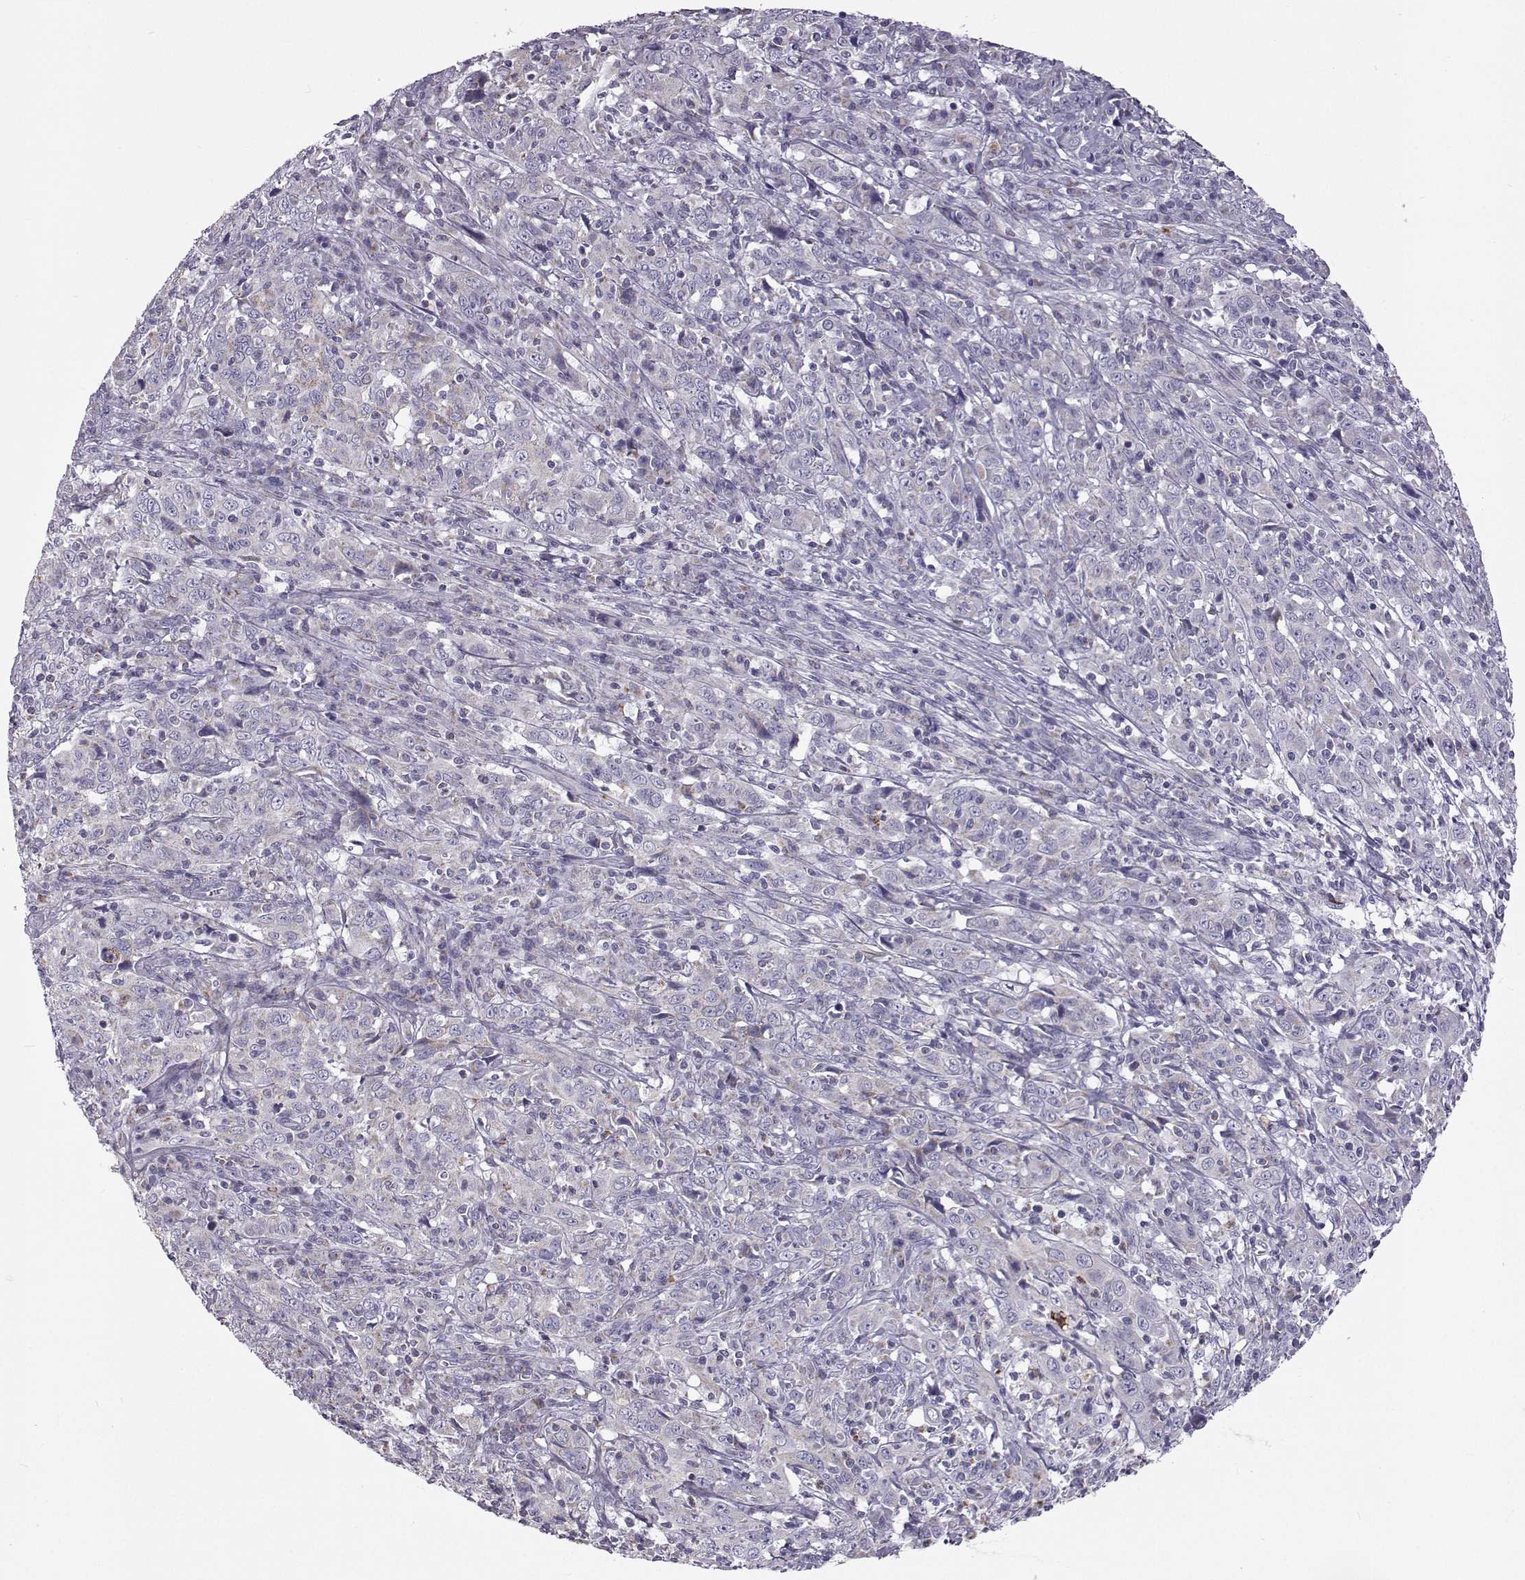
{"staining": {"intensity": "negative", "quantity": "none", "location": "none"}, "tissue": "cervical cancer", "cell_type": "Tumor cells", "image_type": "cancer", "snomed": [{"axis": "morphology", "description": "Squamous cell carcinoma, NOS"}, {"axis": "topography", "description": "Cervix"}], "caption": "Tumor cells show no significant expression in squamous cell carcinoma (cervical).", "gene": "CLN6", "patient": {"sex": "female", "age": 46}}